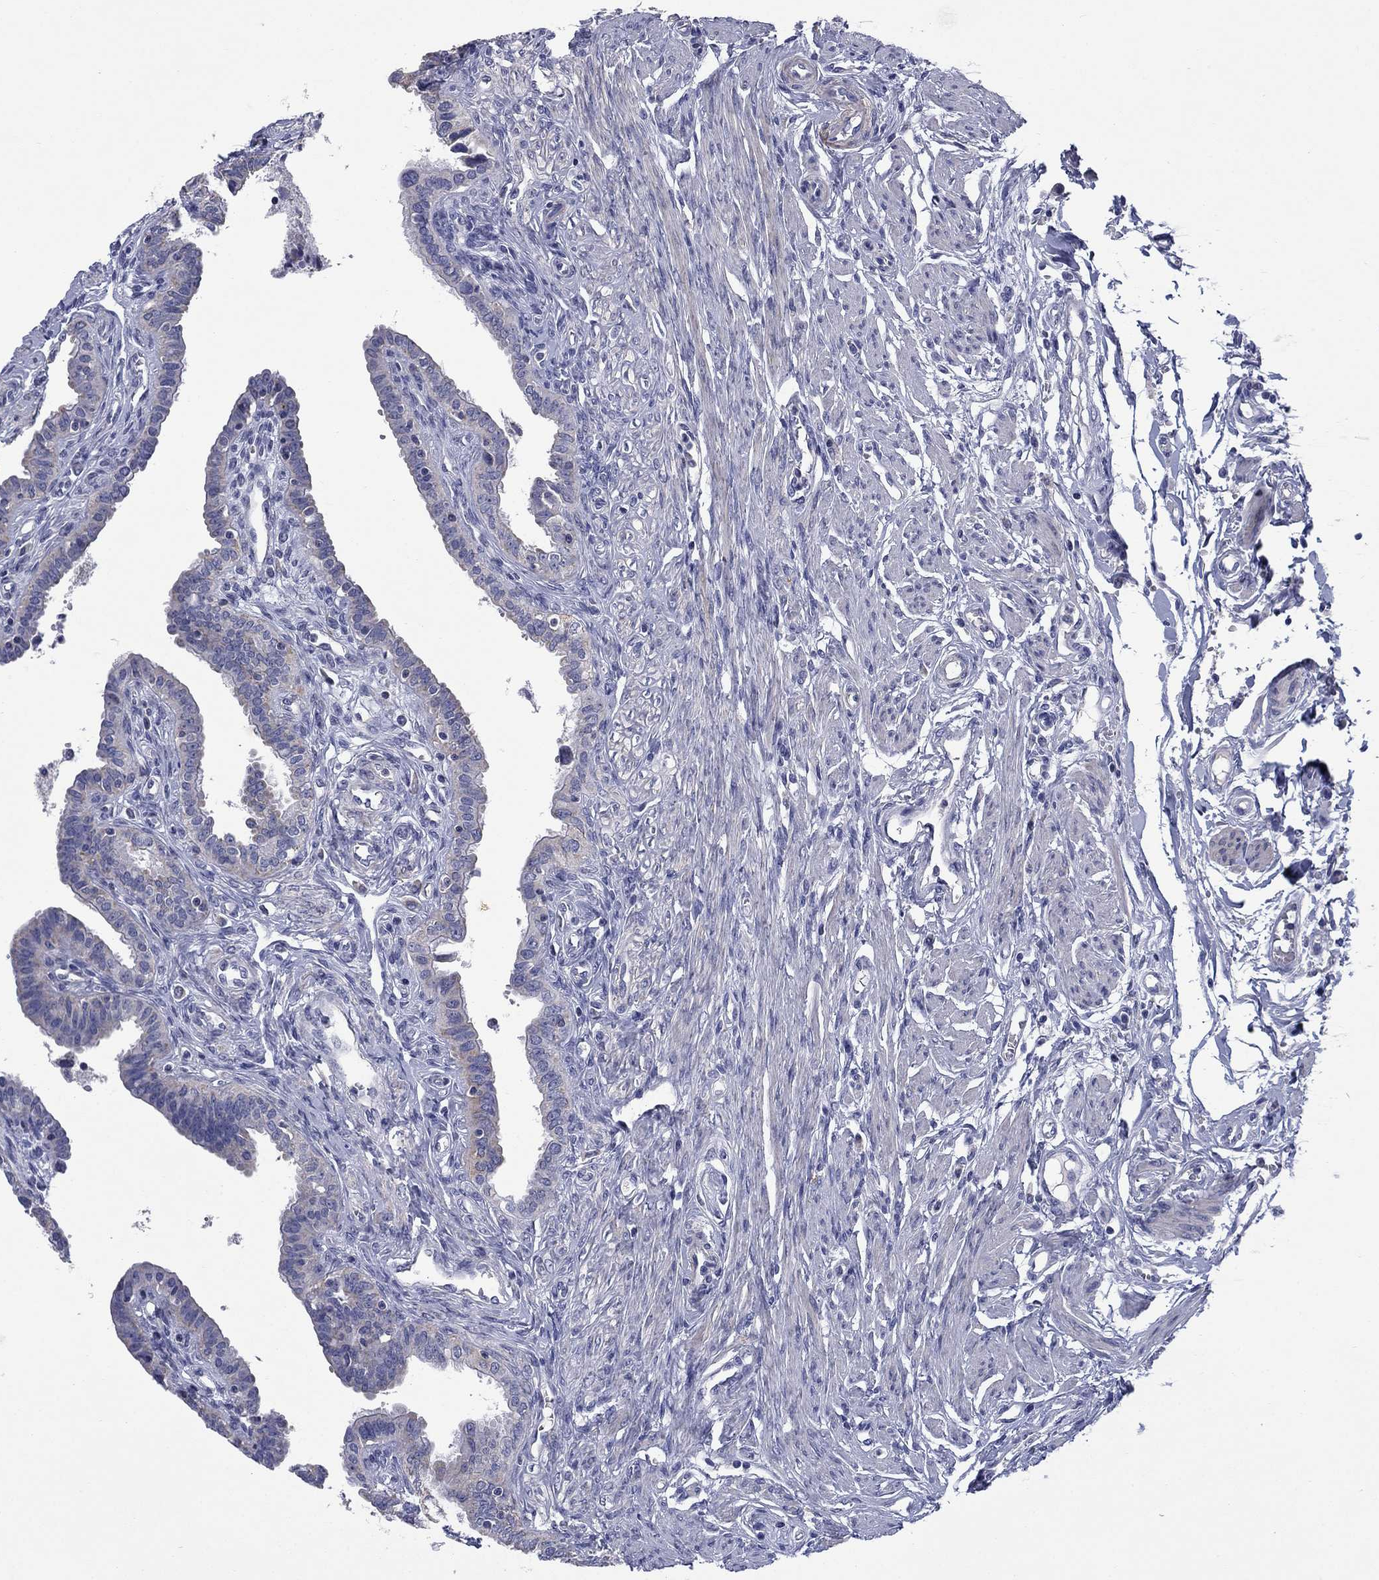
{"staining": {"intensity": "negative", "quantity": "none", "location": "none"}, "tissue": "fallopian tube", "cell_type": "Glandular cells", "image_type": "normal", "snomed": [{"axis": "morphology", "description": "Normal tissue, NOS"}, {"axis": "morphology", "description": "Carcinoma, endometroid"}, {"axis": "topography", "description": "Fallopian tube"}, {"axis": "topography", "description": "Ovary"}], "caption": "Protein analysis of normal fallopian tube displays no significant positivity in glandular cells.", "gene": "FRK", "patient": {"sex": "female", "age": 42}}